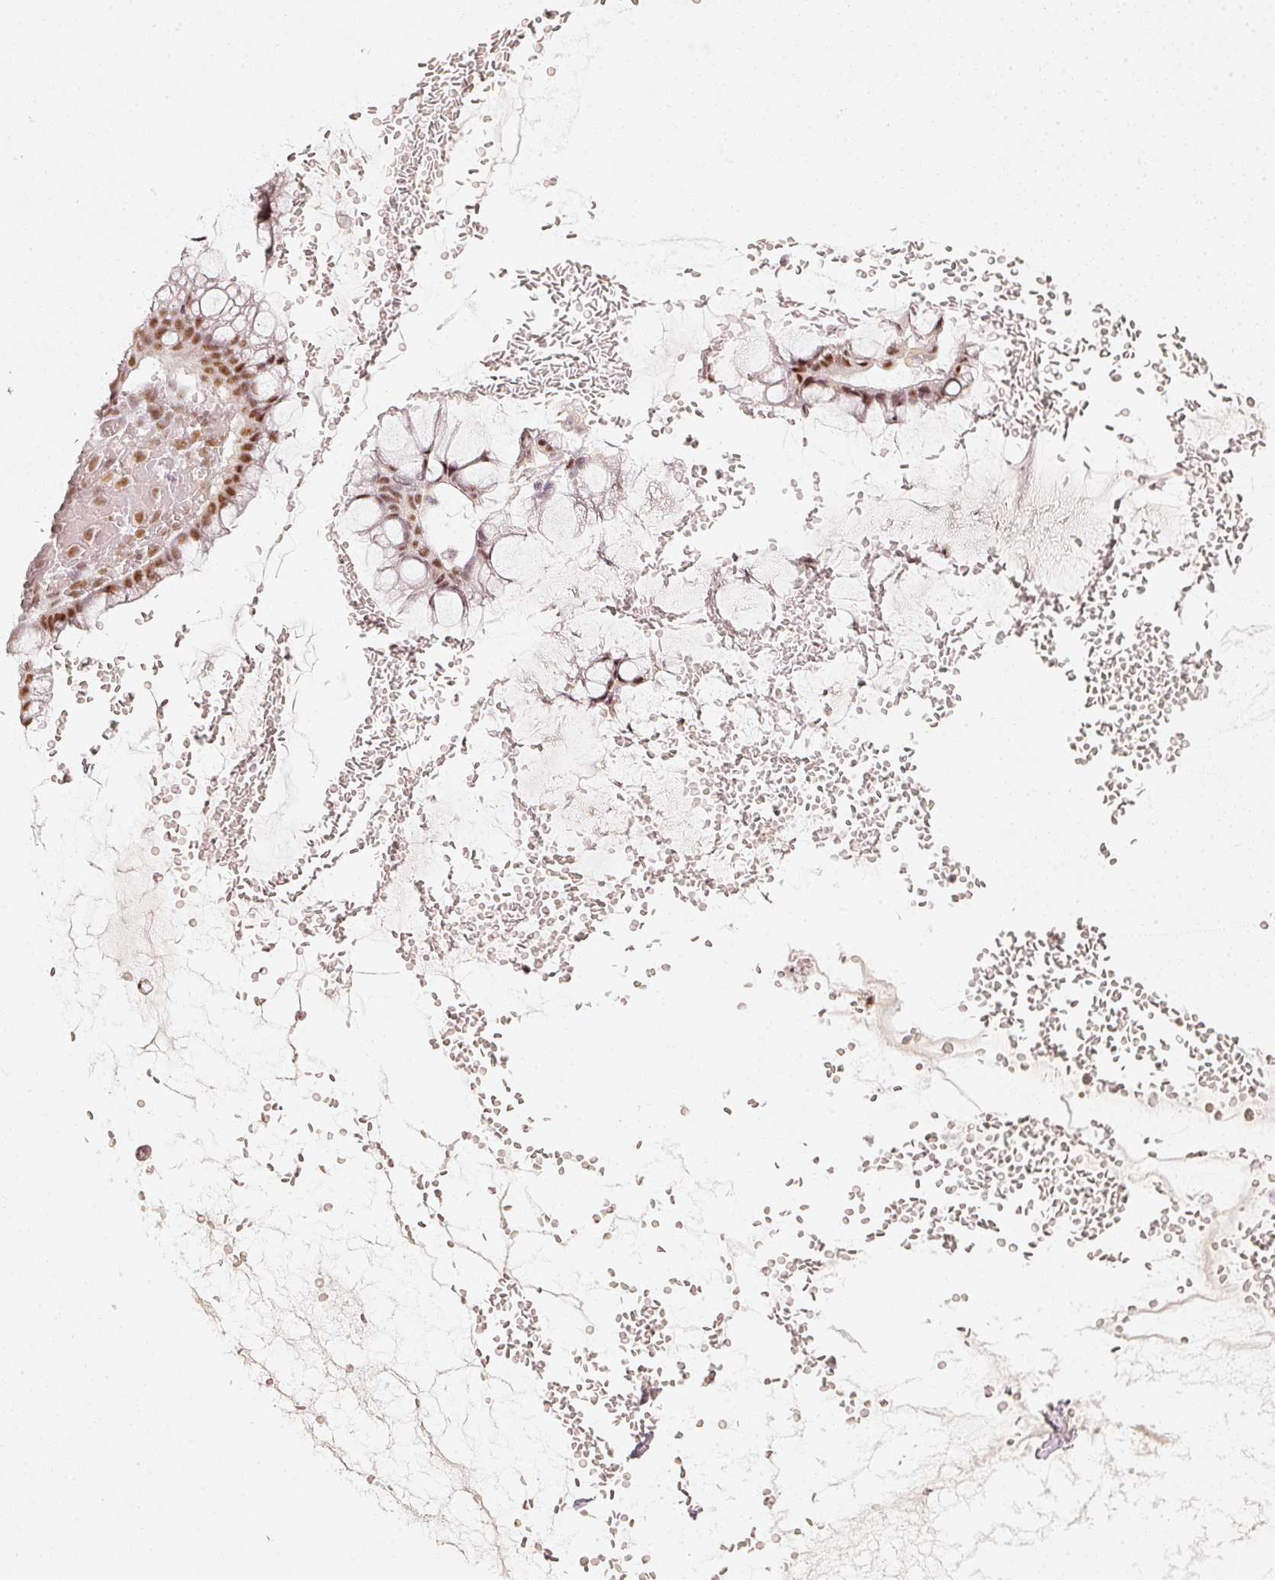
{"staining": {"intensity": "moderate", "quantity": ">75%", "location": "nuclear"}, "tissue": "ovarian cancer", "cell_type": "Tumor cells", "image_type": "cancer", "snomed": [{"axis": "morphology", "description": "Cystadenocarcinoma, mucinous, NOS"}, {"axis": "topography", "description": "Ovary"}], "caption": "Immunohistochemical staining of human ovarian cancer demonstrates moderate nuclear protein staining in about >75% of tumor cells.", "gene": "PPP1R10", "patient": {"sex": "female", "age": 73}}